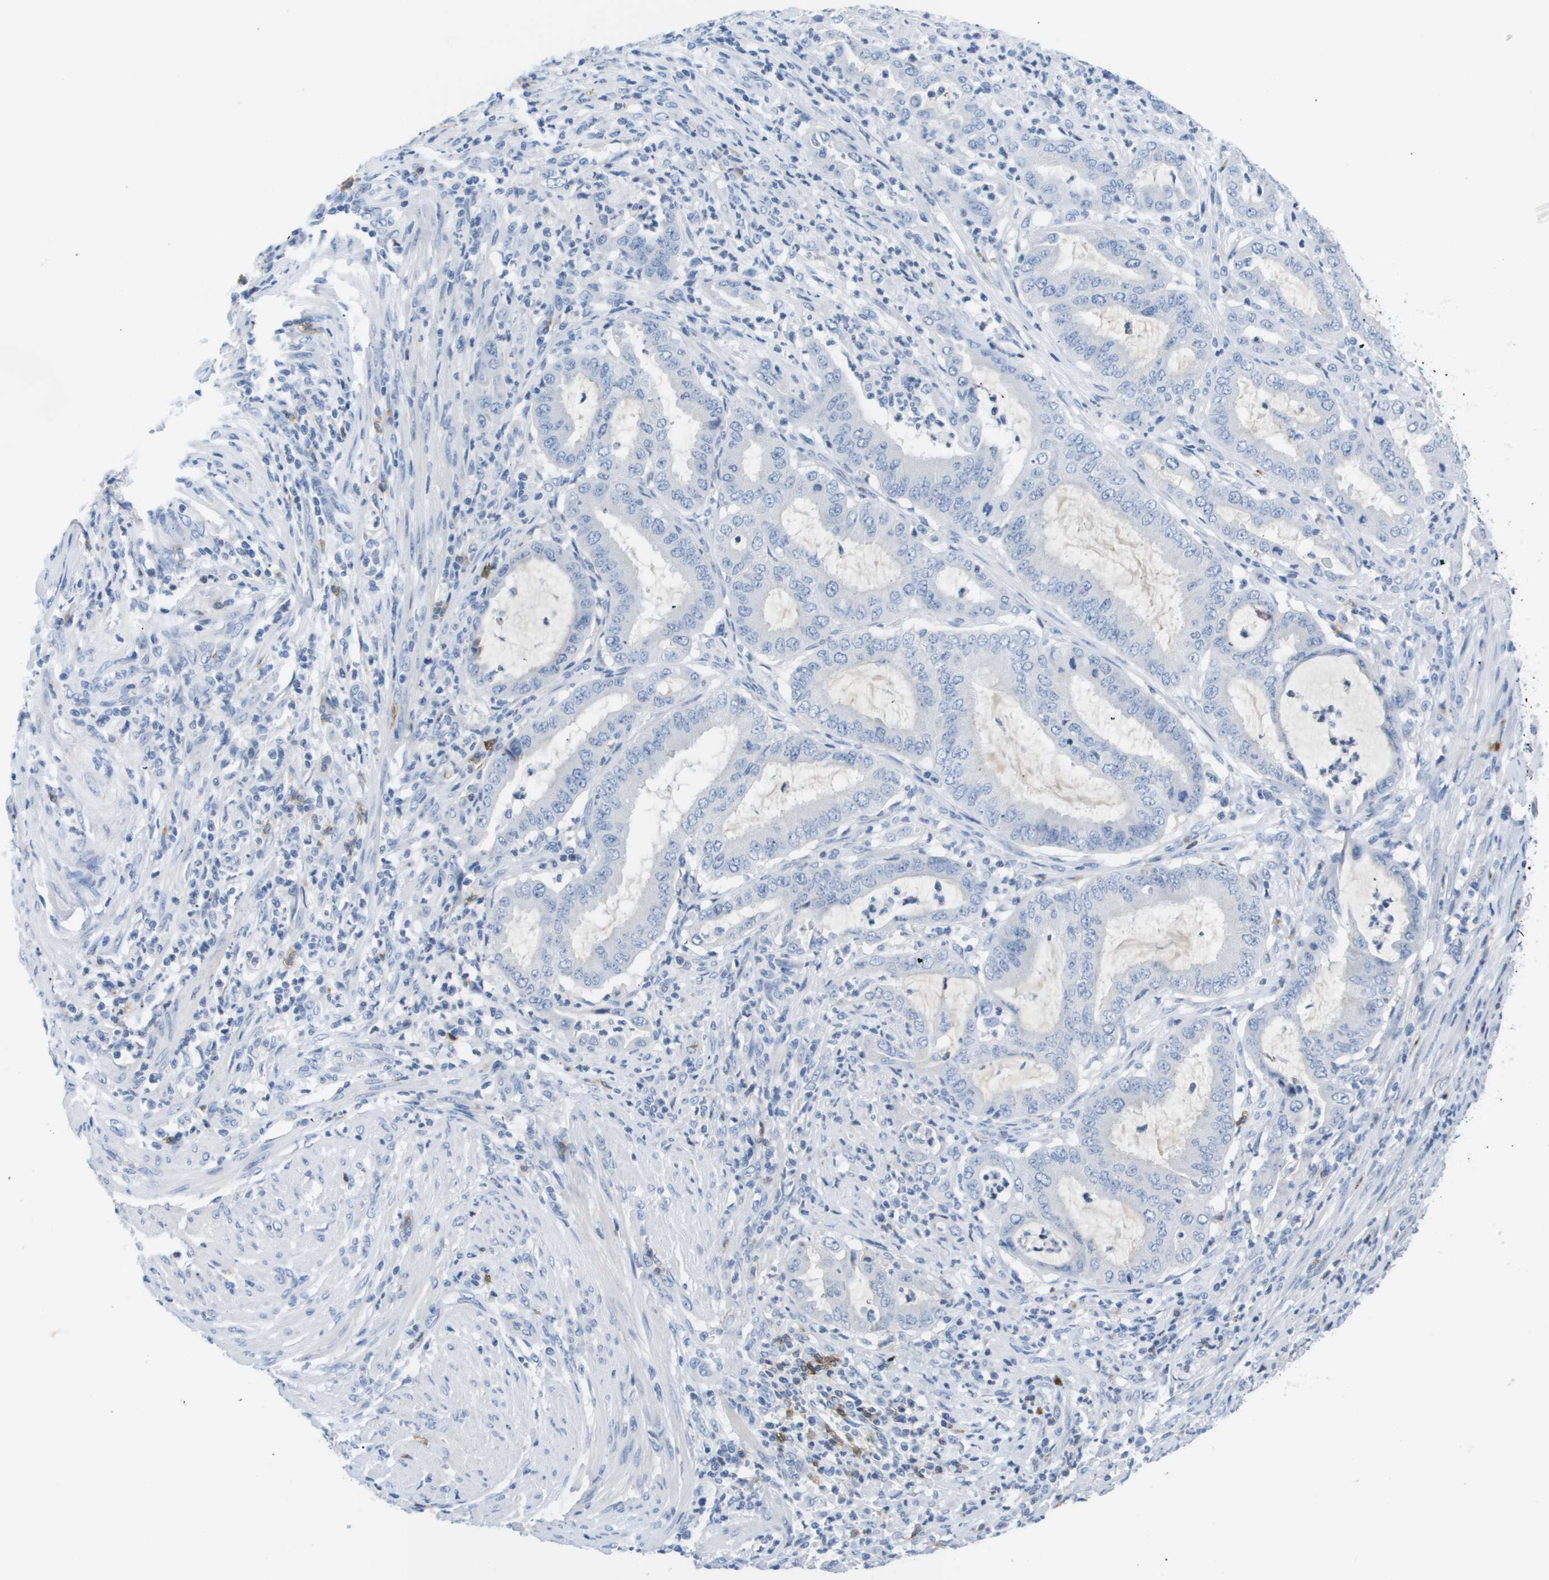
{"staining": {"intensity": "negative", "quantity": "none", "location": "none"}, "tissue": "endometrial cancer", "cell_type": "Tumor cells", "image_type": "cancer", "snomed": [{"axis": "morphology", "description": "Adenocarcinoma, NOS"}, {"axis": "topography", "description": "Endometrium"}], "caption": "High magnification brightfield microscopy of endometrial adenocarcinoma stained with DAB (brown) and counterstained with hematoxylin (blue): tumor cells show no significant positivity. (Immunohistochemistry, brightfield microscopy, high magnification).", "gene": "MS4A1", "patient": {"sex": "female", "age": 70}}